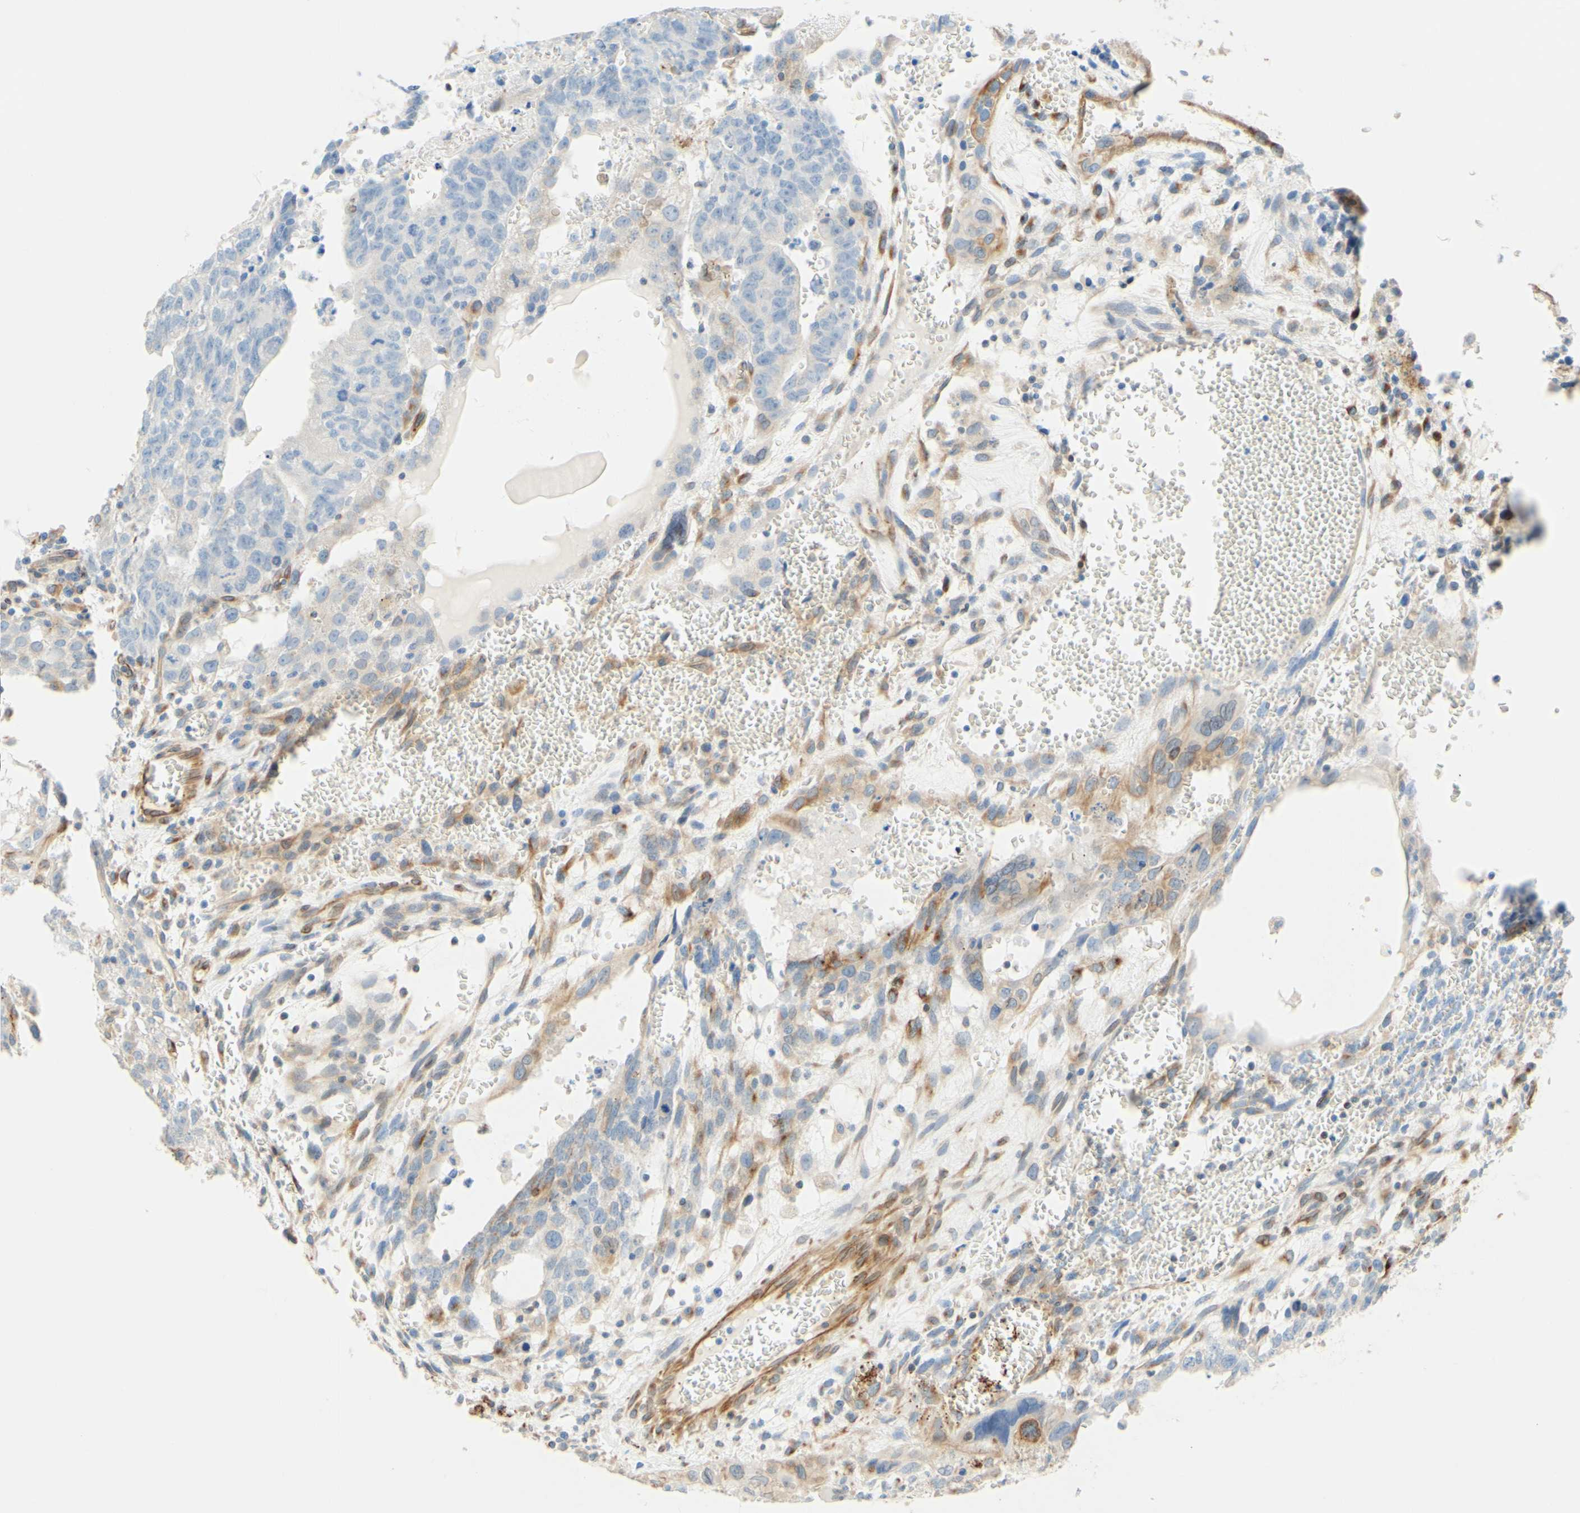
{"staining": {"intensity": "moderate", "quantity": "<25%", "location": "cytoplasmic/membranous"}, "tissue": "testis cancer", "cell_type": "Tumor cells", "image_type": "cancer", "snomed": [{"axis": "morphology", "description": "Seminoma, NOS"}, {"axis": "morphology", "description": "Carcinoma, Embryonal, NOS"}, {"axis": "topography", "description": "Testis"}], "caption": "Tumor cells reveal moderate cytoplasmic/membranous staining in approximately <25% of cells in testis cancer (seminoma).", "gene": "ENDOD1", "patient": {"sex": "male", "age": 52}}